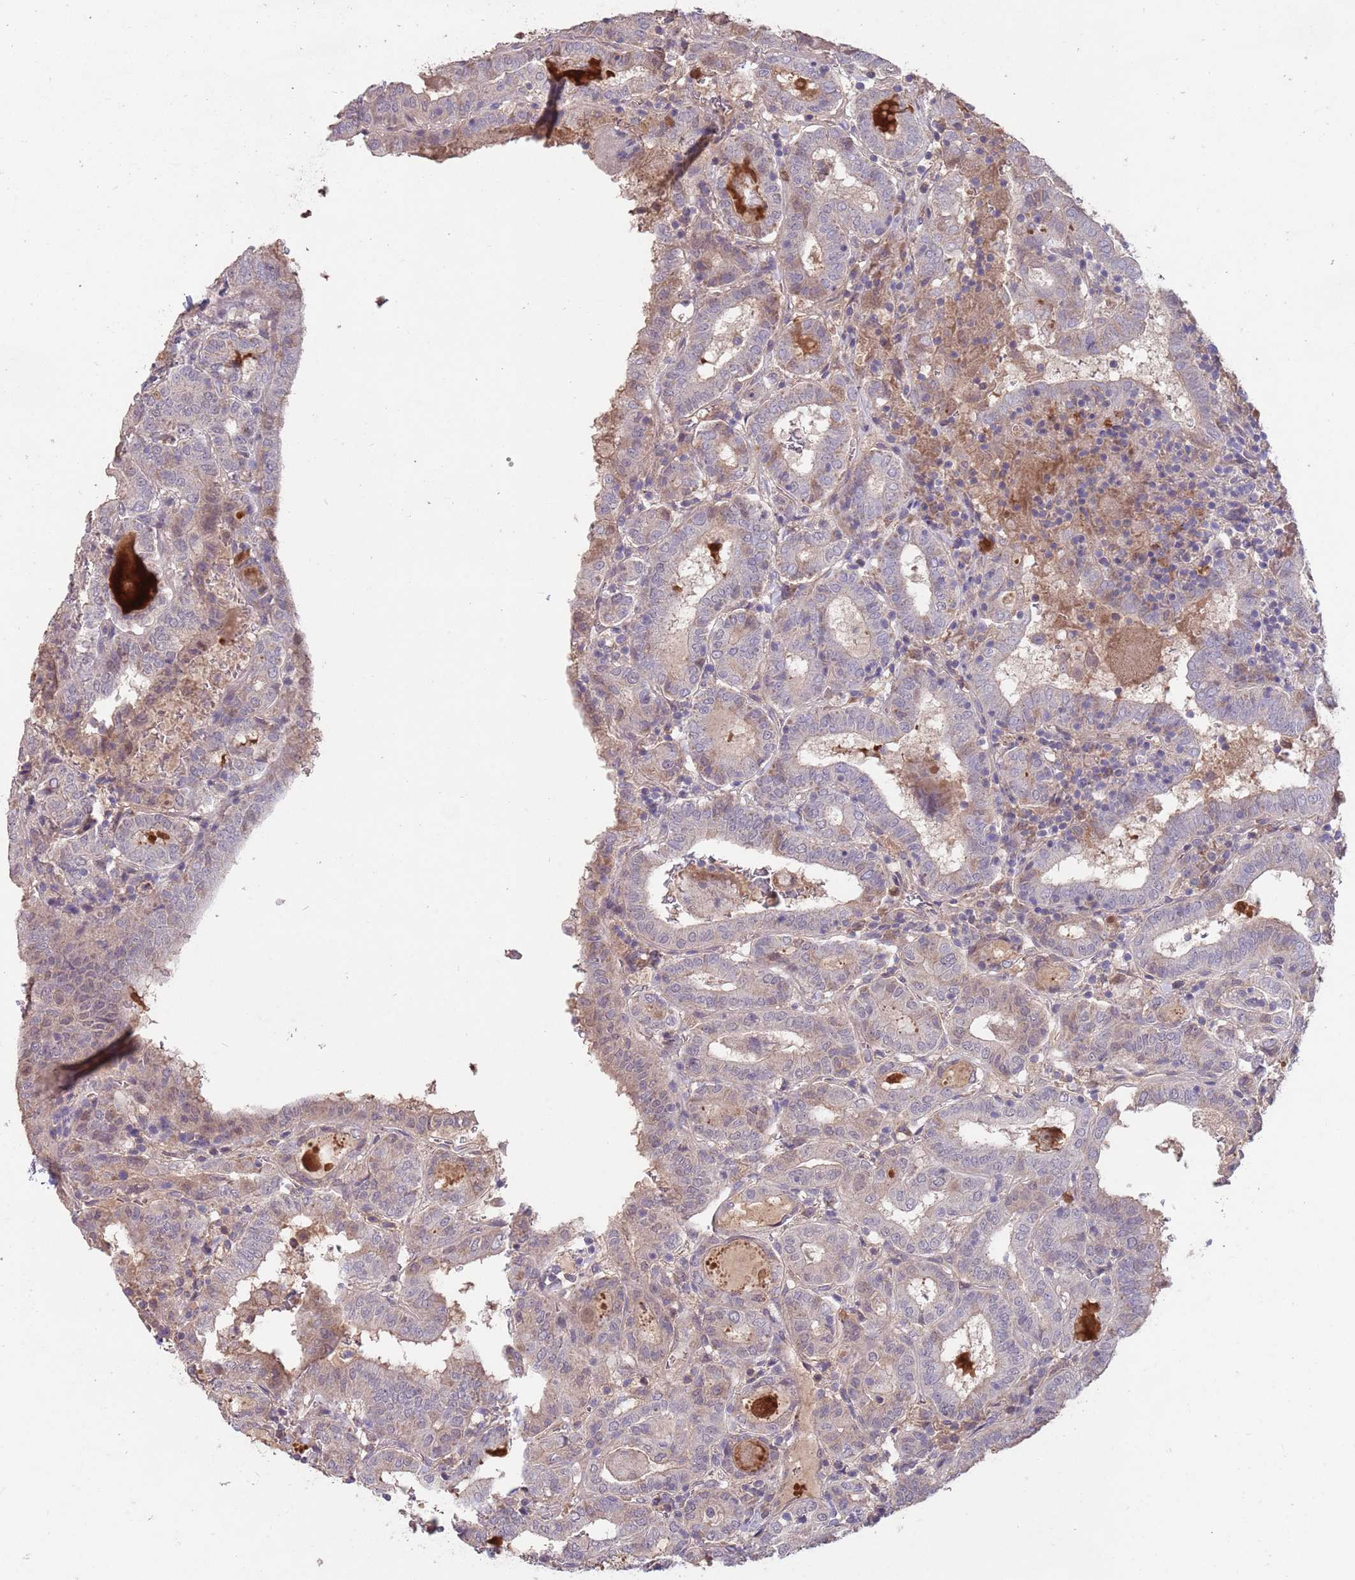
{"staining": {"intensity": "weak", "quantity": "<25%", "location": "cytoplasmic/membranous"}, "tissue": "thyroid cancer", "cell_type": "Tumor cells", "image_type": "cancer", "snomed": [{"axis": "morphology", "description": "Papillary adenocarcinoma, NOS"}, {"axis": "topography", "description": "Thyroid gland"}], "caption": "This is a photomicrograph of IHC staining of papillary adenocarcinoma (thyroid), which shows no staining in tumor cells.", "gene": "MEI1", "patient": {"sex": "female", "age": 72}}